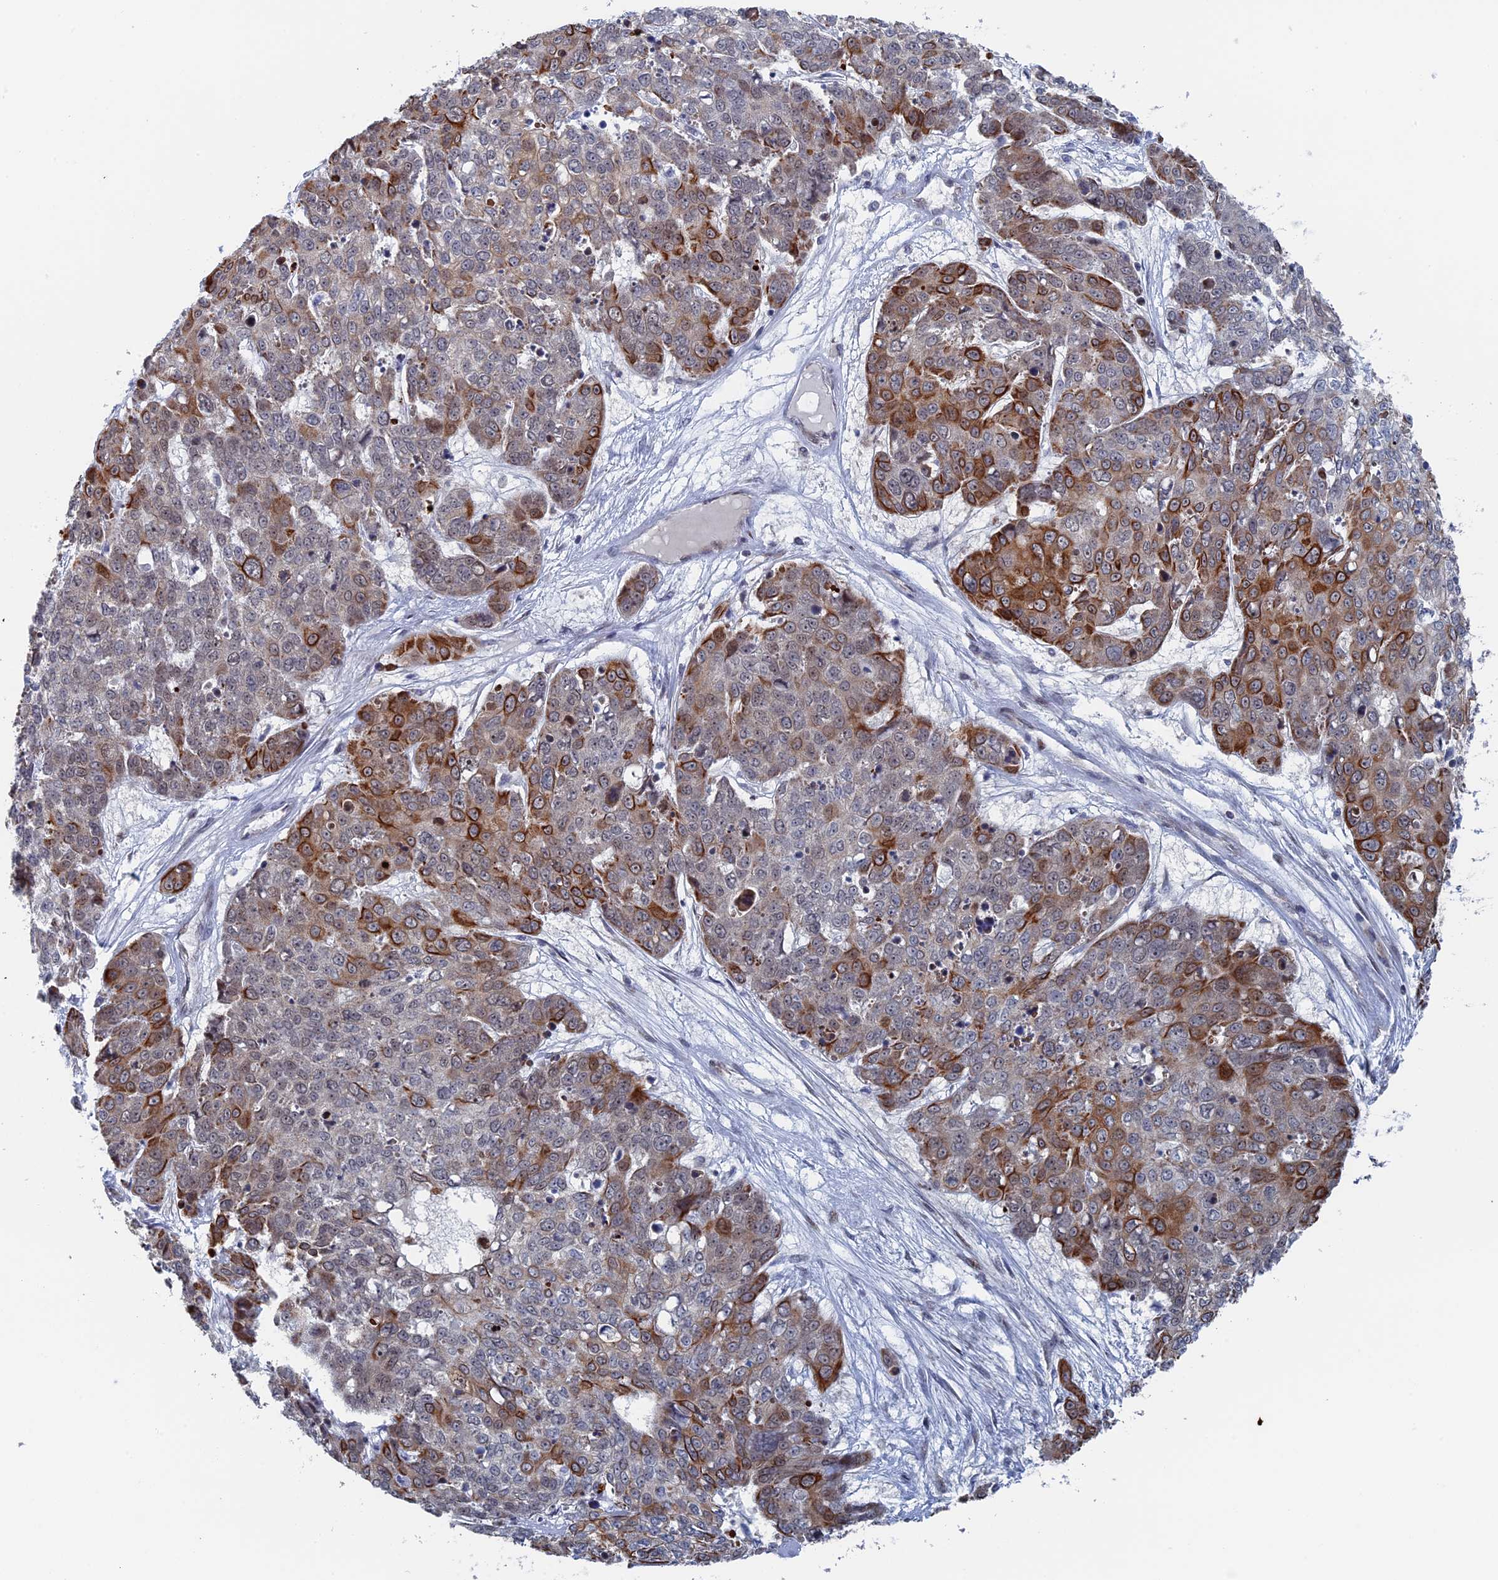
{"staining": {"intensity": "moderate", "quantity": "25%-75%", "location": "cytoplasmic/membranous"}, "tissue": "skin cancer", "cell_type": "Tumor cells", "image_type": "cancer", "snomed": [{"axis": "morphology", "description": "Squamous cell carcinoma, NOS"}, {"axis": "topography", "description": "Skin"}], "caption": "High-magnification brightfield microscopy of skin cancer (squamous cell carcinoma) stained with DAB (3,3'-diaminobenzidine) (brown) and counterstained with hematoxylin (blue). tumor cells exhibit moderate cytoplasmic/membranous staining is appreciated in about25%-75% of cells.", "gene": "IL7", "patient": {"sex": "male", "age": 71}}